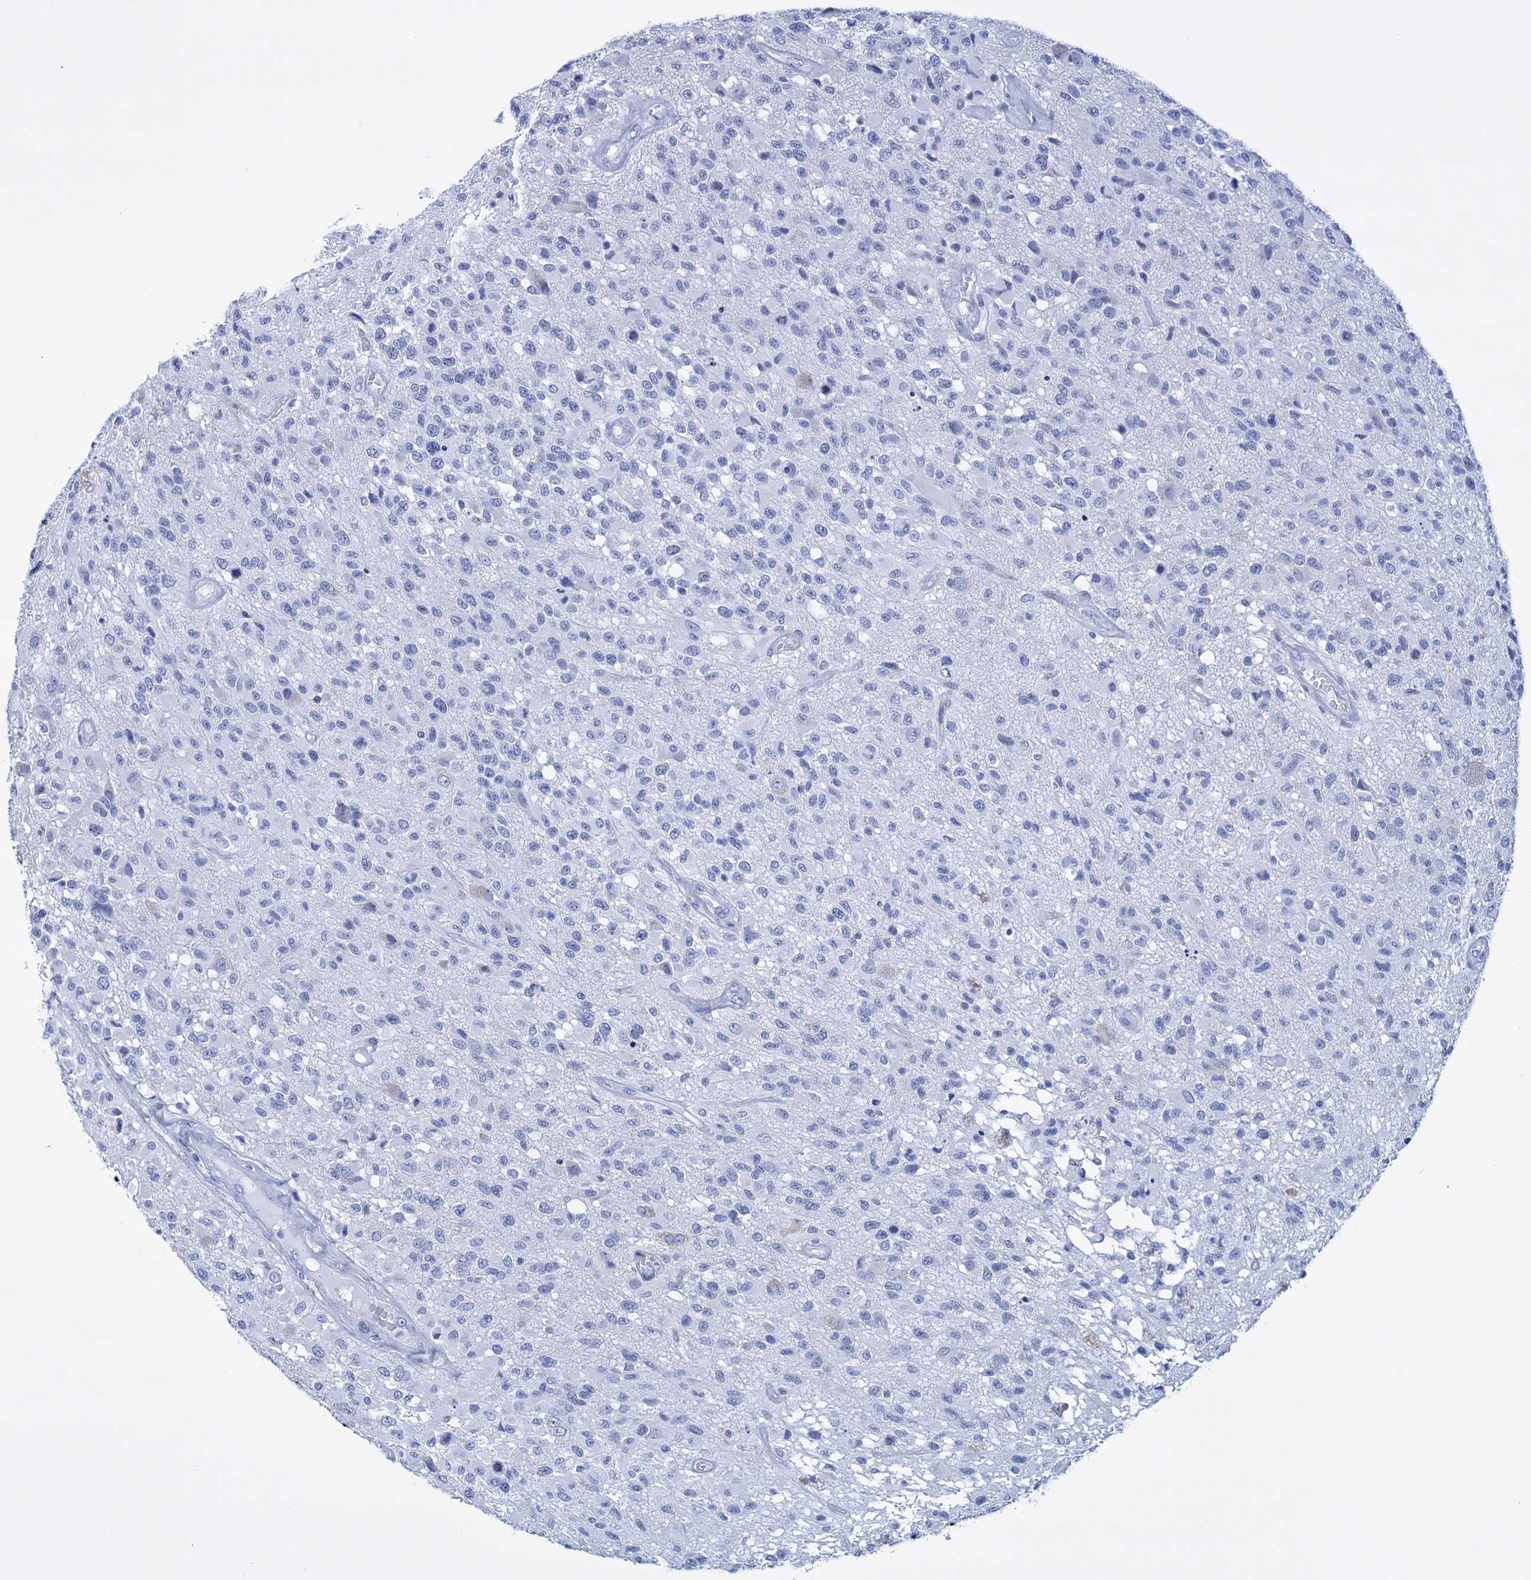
{"staining": {"intensity": "negative", "quantity": "none", "location": "none"}, "tissue": "glioma", "cell_type": "Tumor cells", "image_type": "cancer", "snomed": [{"axis": "morphology", "description": "Glioma, malignant, High grade"}, {"axis": "morphology", "description": "Glioblastoma, NOS"}, {"axis": "topography", "description": "Brain"}], "caption": "Human glioma stained for a protein using IHC displays no staining in tumor cells.", "gene": "FBXW12", "patient": {"sex": "male", "age": 60}}